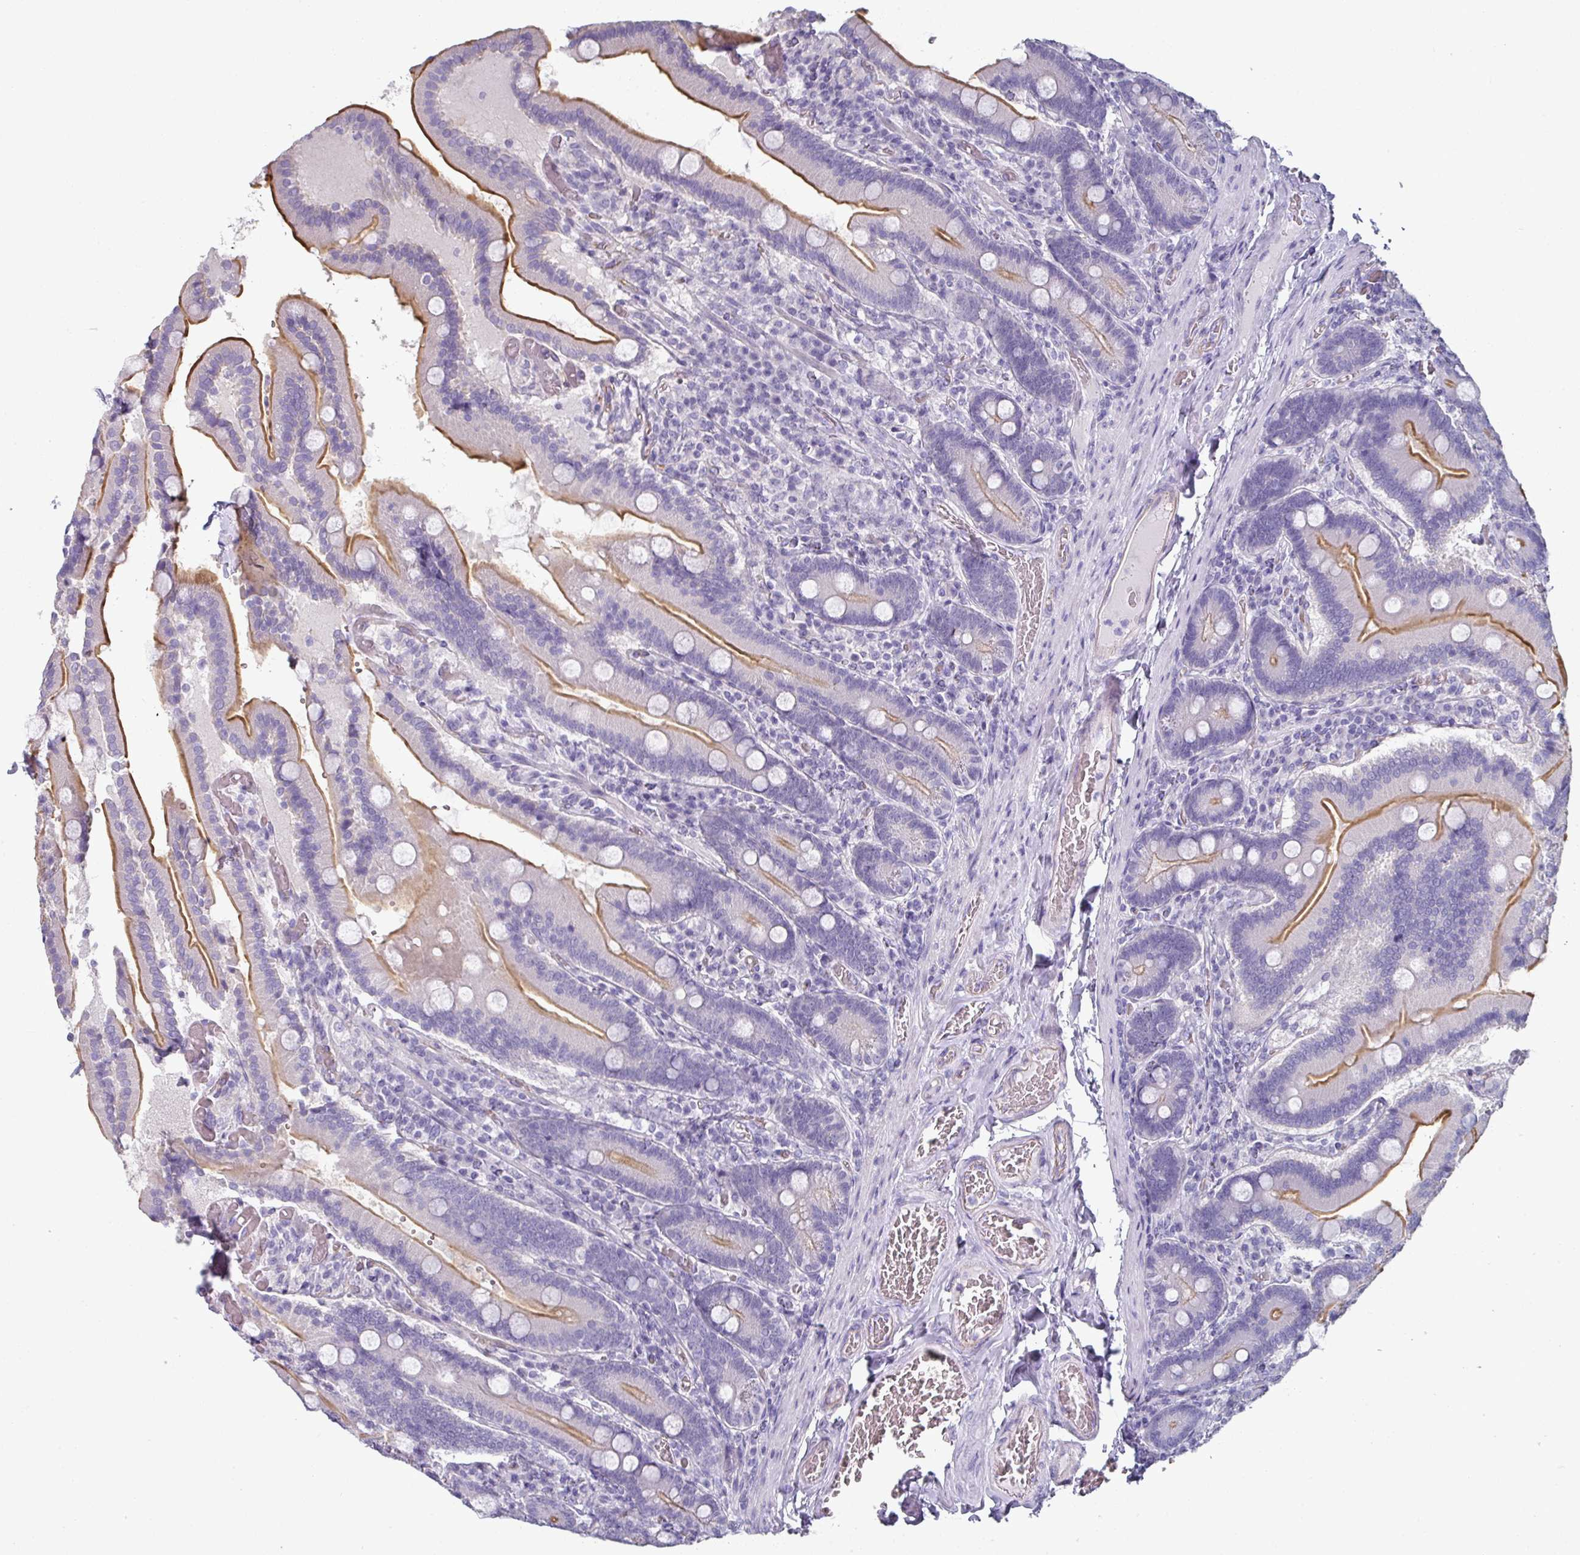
{"staining": {"intensity": "strong", "quantity": "25%-75%", "location": "cytoplasmic/membranous"}, "tissue": "duodenum", "cell_type": "Glandular cells", "image_type": "normal", "snomed": [{"axis": "morphology", "description": "Normal tissue, NOS"}, {"axis": "topography", "description": "Duodenum"}], "caption": "A photomicrograph of human duodenum stained for a protein shows strong cytoplasmic/membranous brown staining in glandular cells.", "gene": "SLC17A7", "patient": {"sex": "female", "age": 62}}